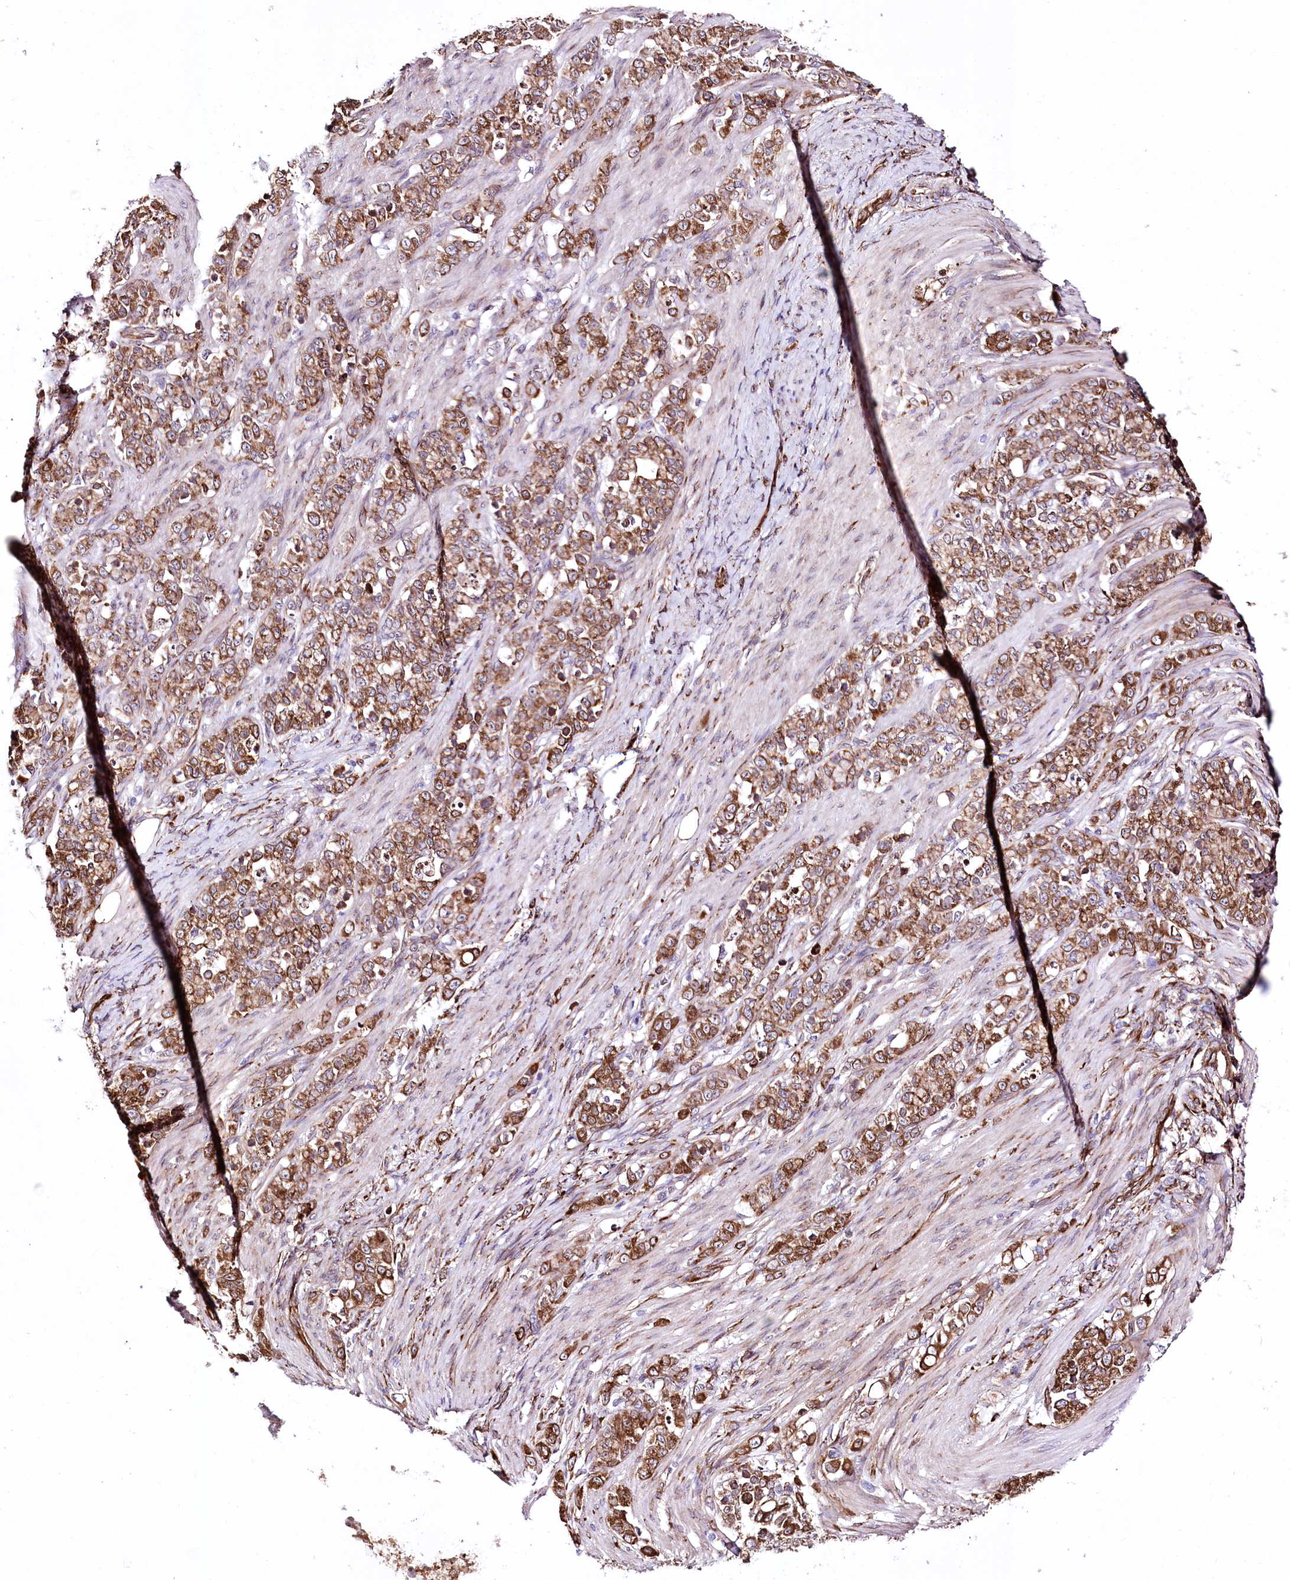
{"staining": {"intensity": "moderate", "quantity": ">75%", "location": "cytoplasmic/membranous"}, "tissue": "stomach cancer", "cell_type": "Tumor cells", "image_type": "cancer", "snomed": [{"axis": "morphology", "description": "Adenocarcinoma, NOS"}, {"axis": "topography", "description": "Stomach"}], "caption": "Stomach cancer was stained to show a protein in brown. There is medium levels of moderate cytoplasmic/membranous positivity in about >75% of tumor cells.", "gene": "WWC1", "patient": {"sex": "female", "age": 79}}